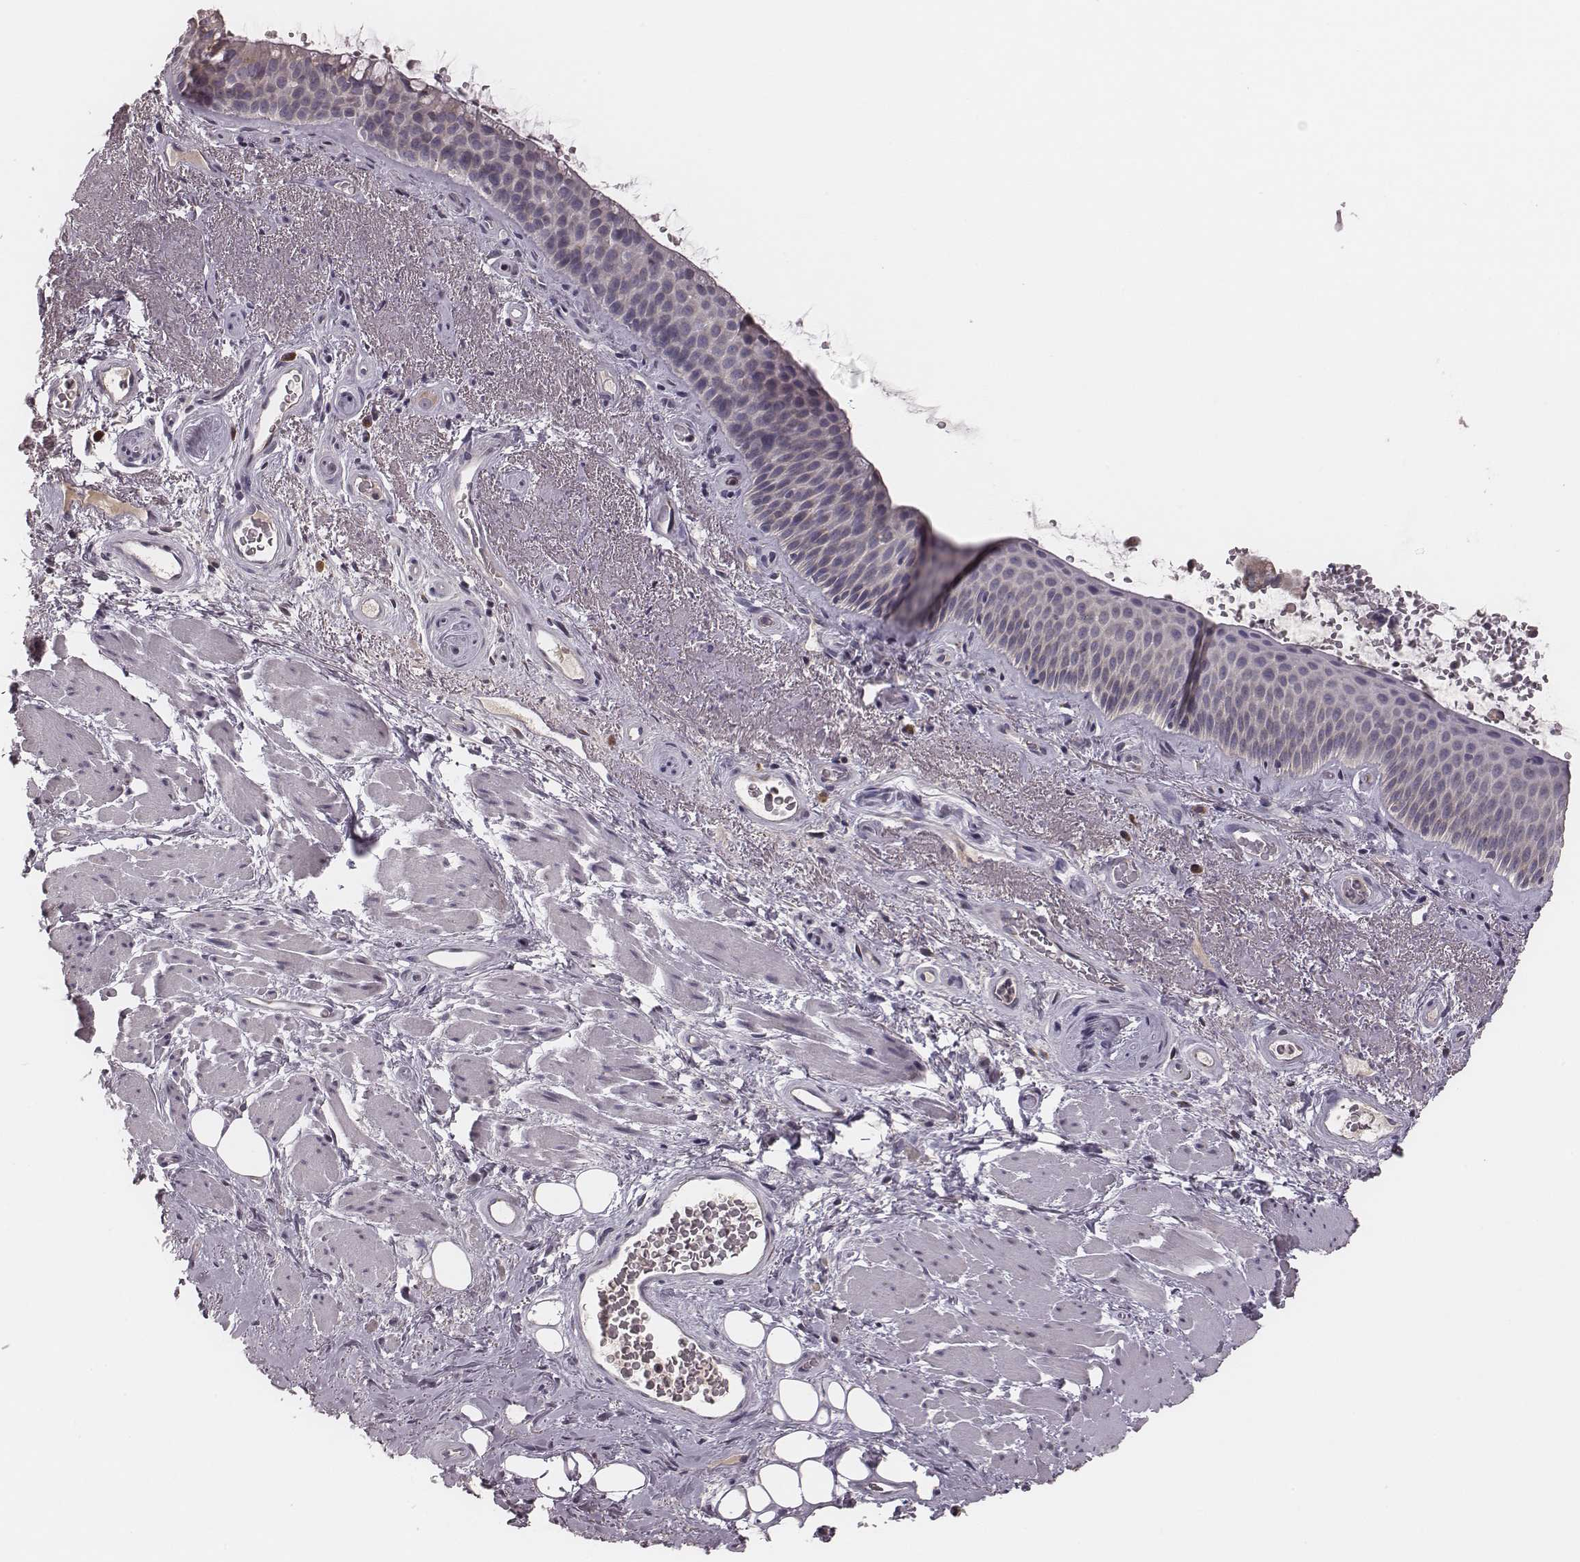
{"staining": {"intensity": "moderate", "quantity": "<25%", "location": "cytoplasmic/membranous"}, "tissue": "bronchus", "cell_type": "Respiratory epithelial cells", "image_type": "normal", "snomed": [{"axis": "morphology", "description": "Normal tissue, NOS"}, {"axis": "topography", "description": "Bronchus"}], "caption": "Protein expression analysis of normal bronchus displays moderate cytoplasmic/membranous staining in about <25% of respiratory epithelial cells.", "gene": "P2RX5", "patient": {"sex": "male", "age": 48}}